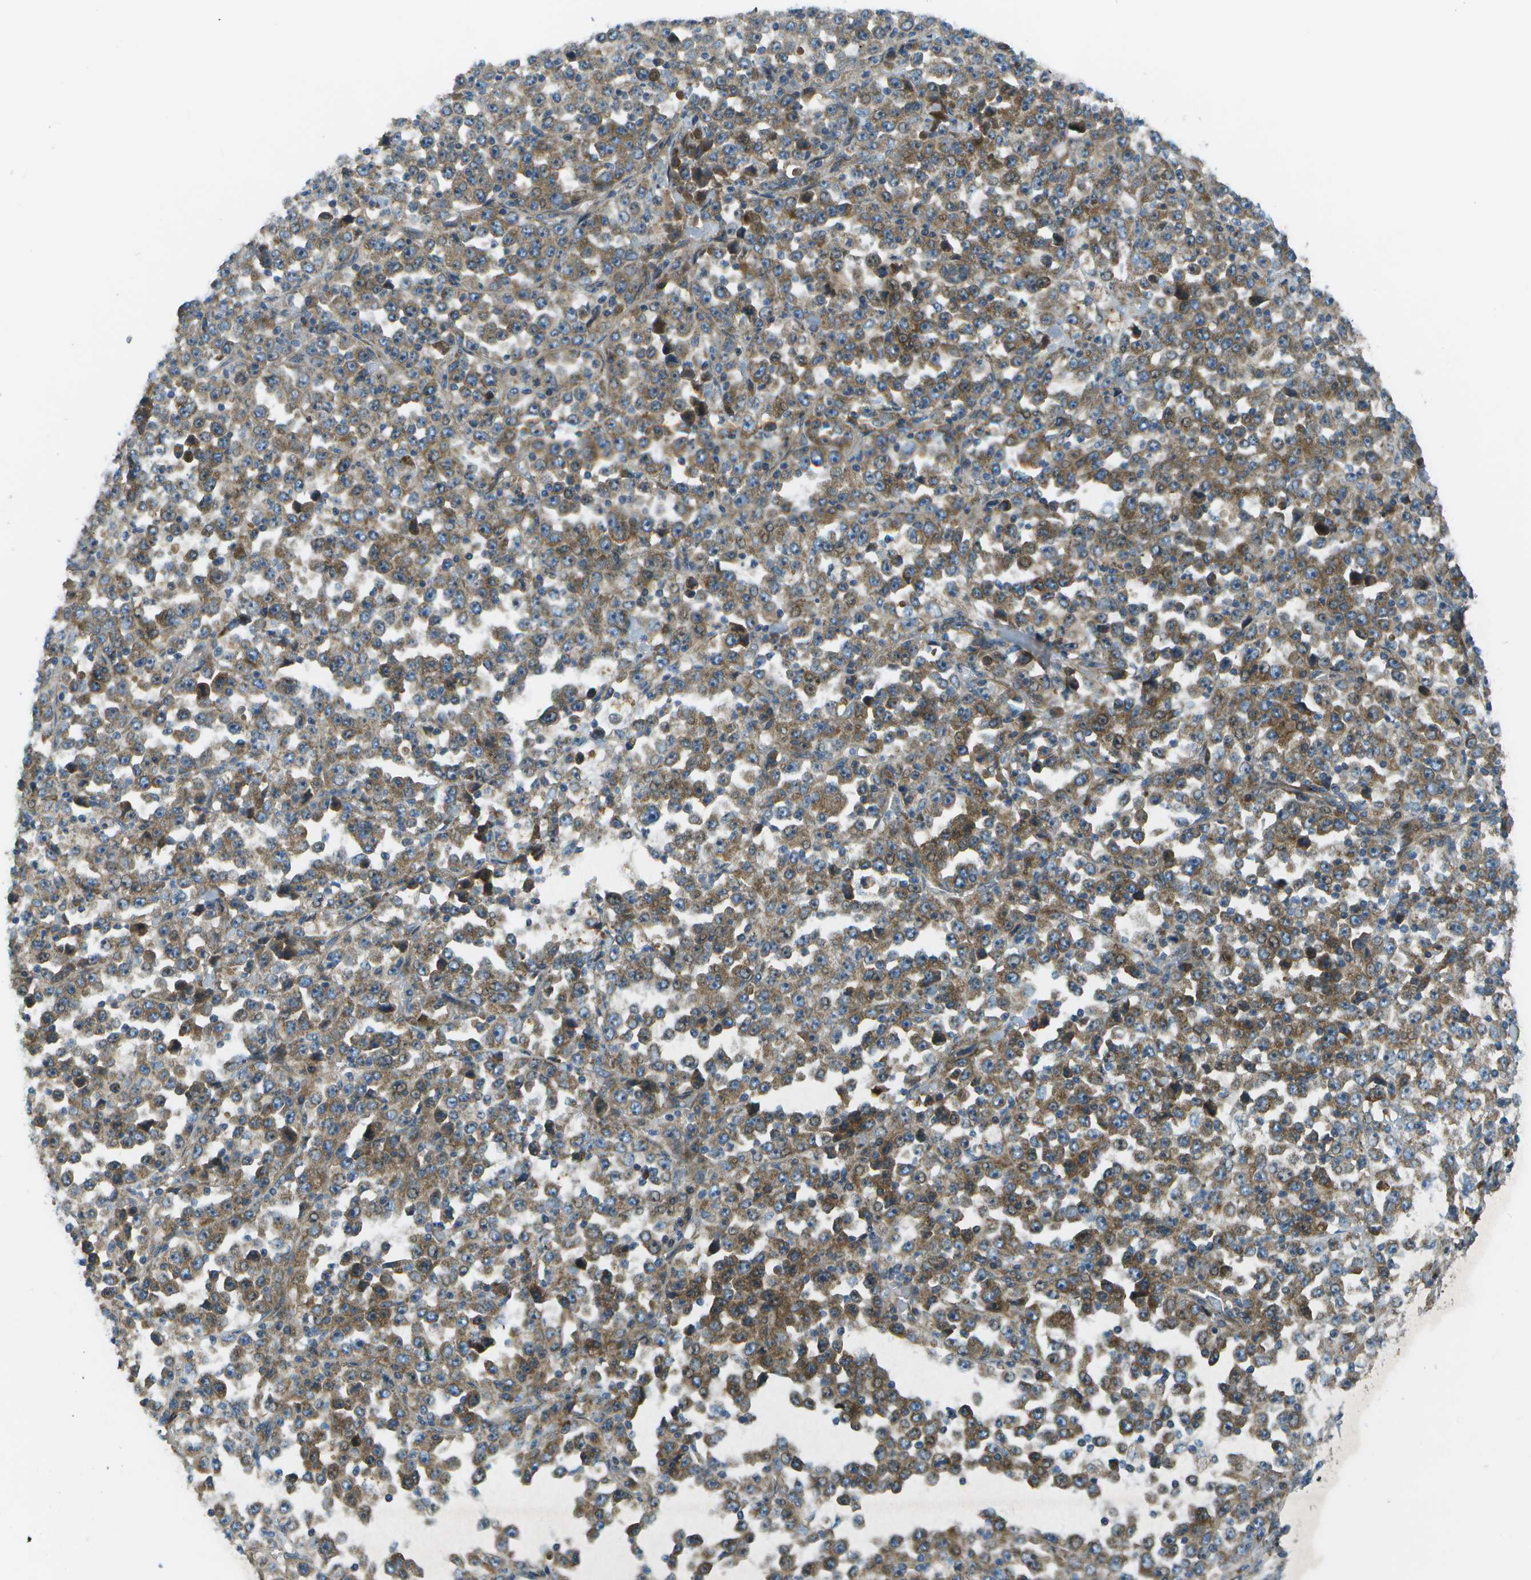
{"staining": {"intensity": "moderate", "quantity": ">75%", "location": "cytoplasmic/membranous"}, "tissue": "stomach cancer", "cell_type": "Tumor cells", "image_type": "cancer", "snomed": [{"axis": "morphology", "description": "Normal tissue, NOS"}, {"axis": "morphology", "description": "Adenocarcinoma, NOS"}, {"axis": "topography", "description": "Stomach, upper"}, {"axis": "topography", "description": "Stomach"}], "caption": "This histopathology image exhibits immunohistochemistry staining of human stomach cancer (adenocarcinoma), with medium moderate cytoplasmic/membranous expression in approximately >75% of tumor cells.", "gene": "PXYLP1", "patient": {"sex": "male", "age": 59}}